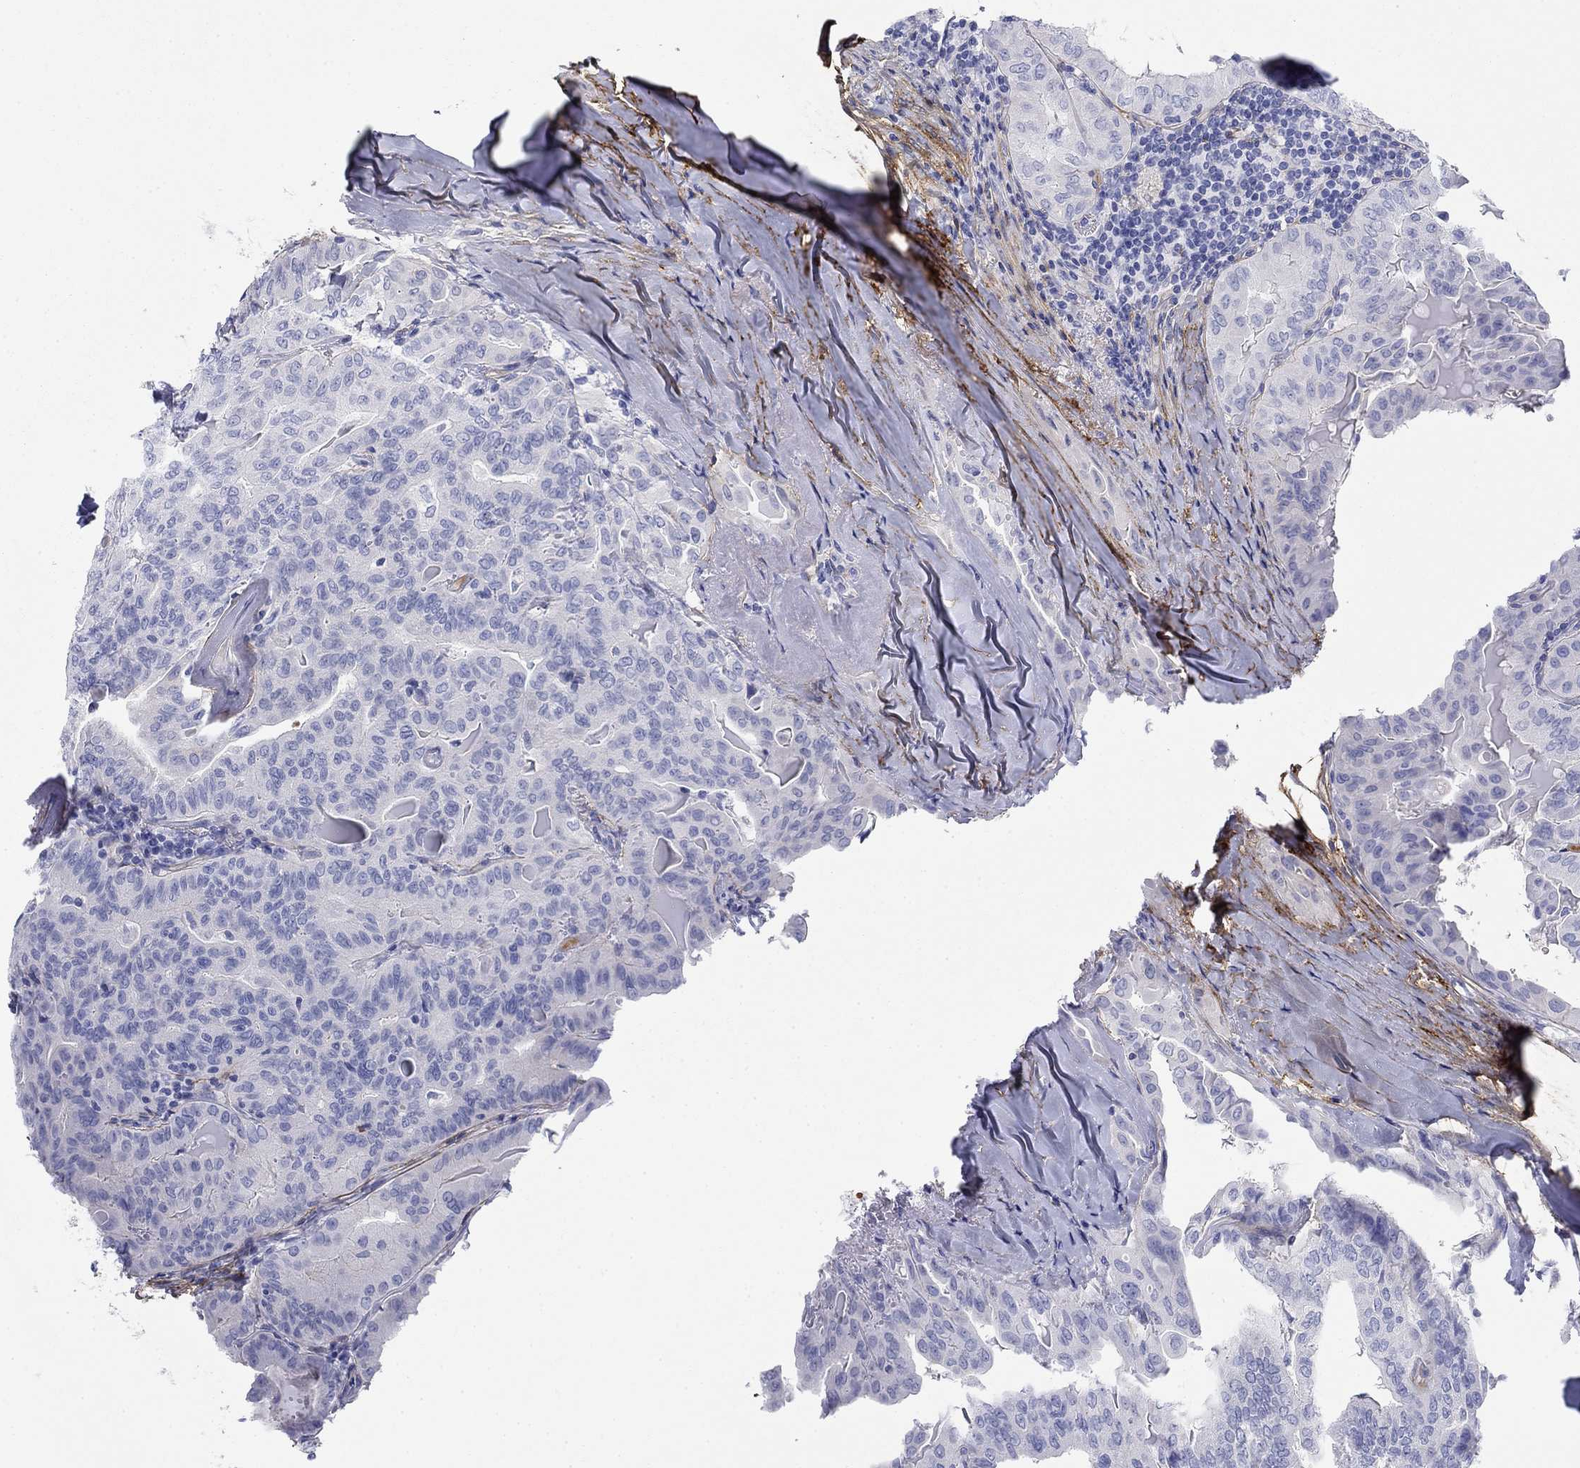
{"staining": {"intensity": "negative", "quantity": "none", "location": "none"}, "tissue": "thyroid cancer", "cell_type": "Tumor cells", "image_type": "cancer", "snomed": [{"axis": "morphology", "description": "Papillary adenocarcinoma, NOS"}, {"axis": "topography", "description": "Thyroid gland"}], "caption": "Tumor cells show no significant staining in thyroid papillary adenocarcinoma.", "gene": "GPC1", "patient": {"sex": "female", "age": 68}}